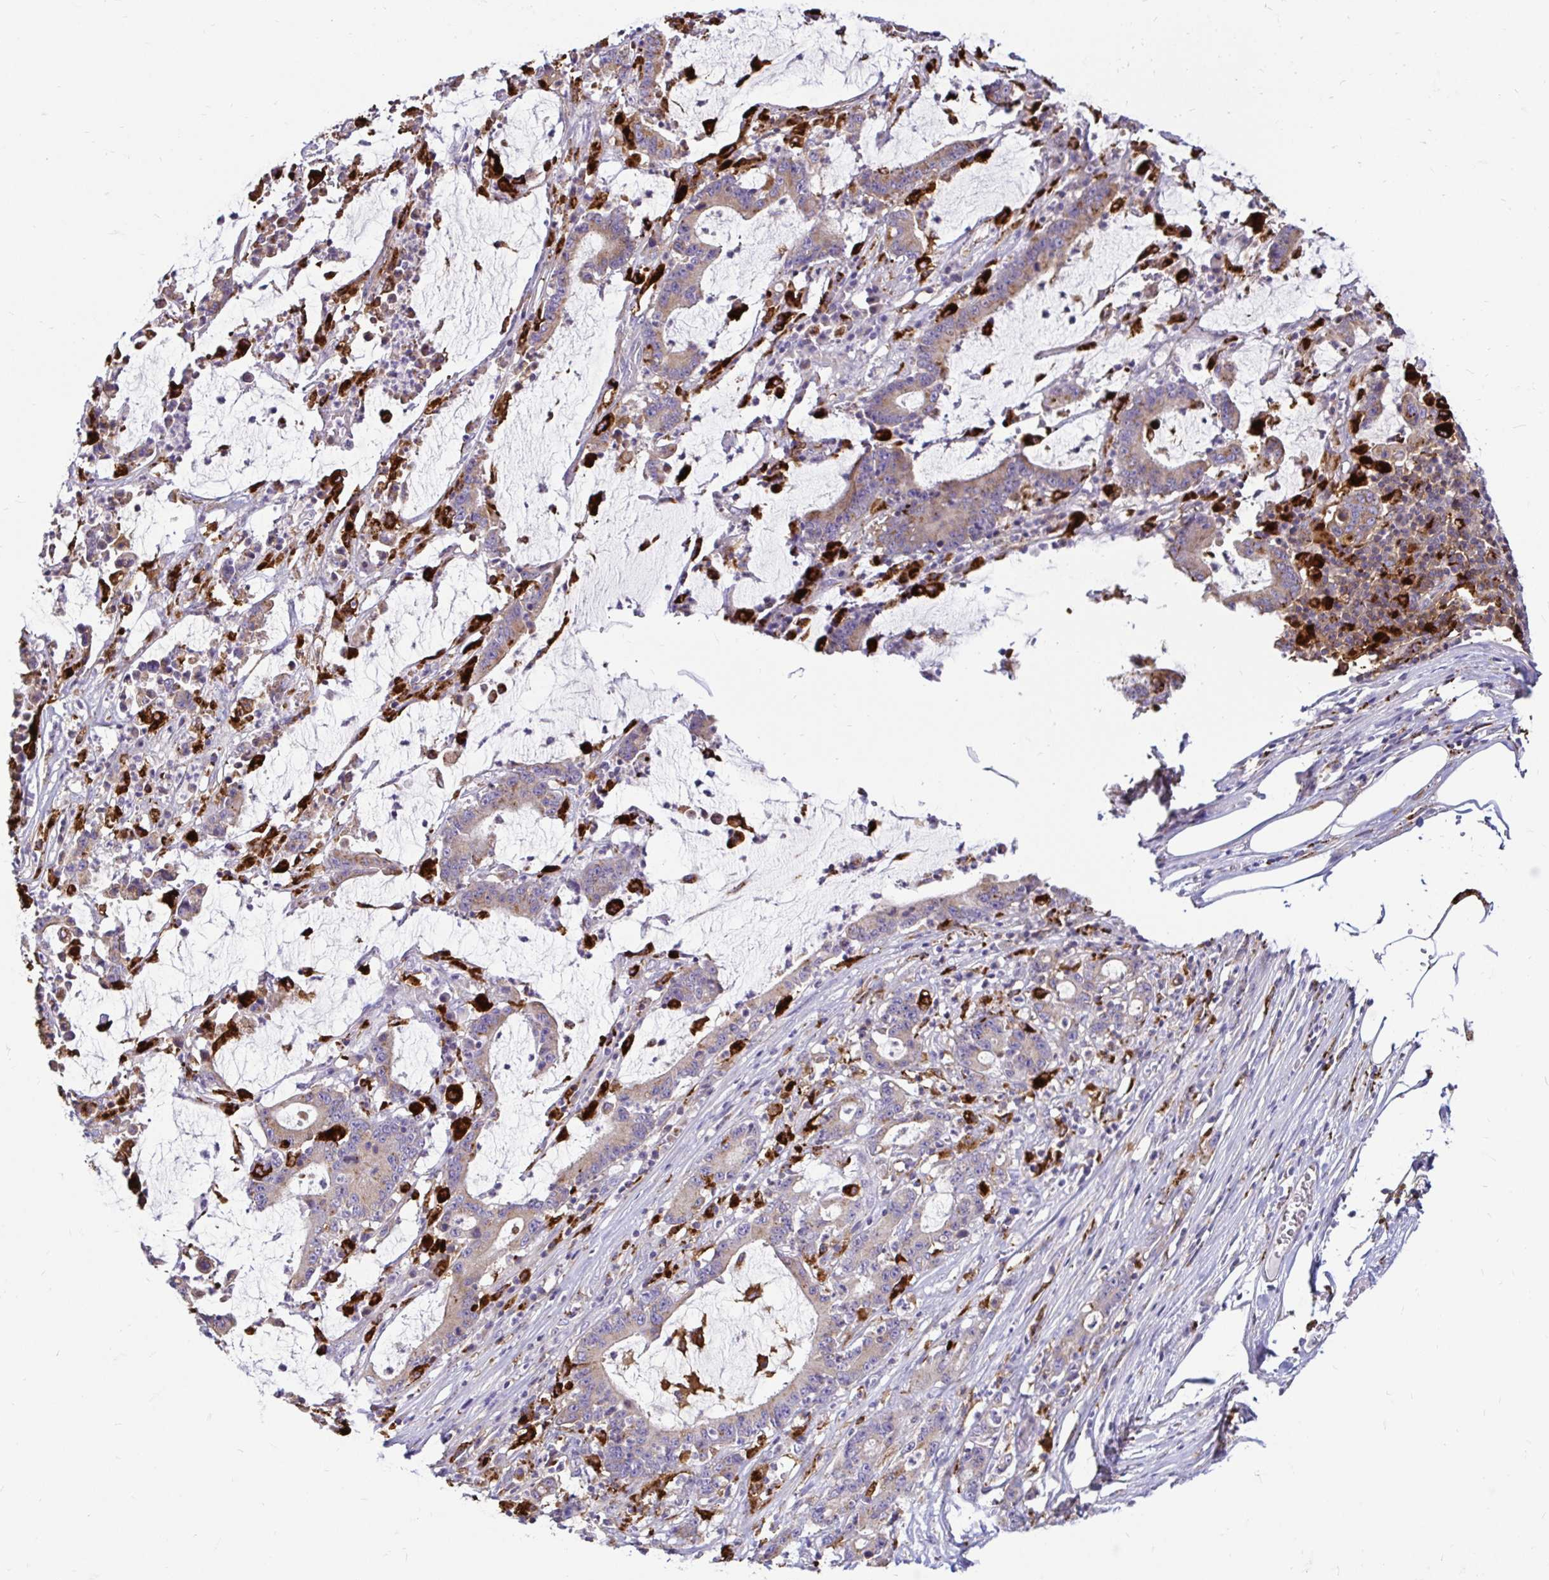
{"staining": {"intensity": "weak", "quantity": "25%-75%", "location": "cytoplasmic/membranous"}, "tissue": "stomach cancer", "cell_type": "Tumor cells", "image_type": "cancer", "snomed": [{"axis": "morphology", "description": "Adenocarcinoma, NOS"}, {"axis": "topography", "description": "Stomach, upper"}], "caption": "Tumor cells exhibit low levels of weak cytoplasmic/membranous positivity in approximately 25%-75% of cells in adenocarcinoma (stomach).", "gene": "FUCA1", "patient": {"sex": "male", "age": 68}}